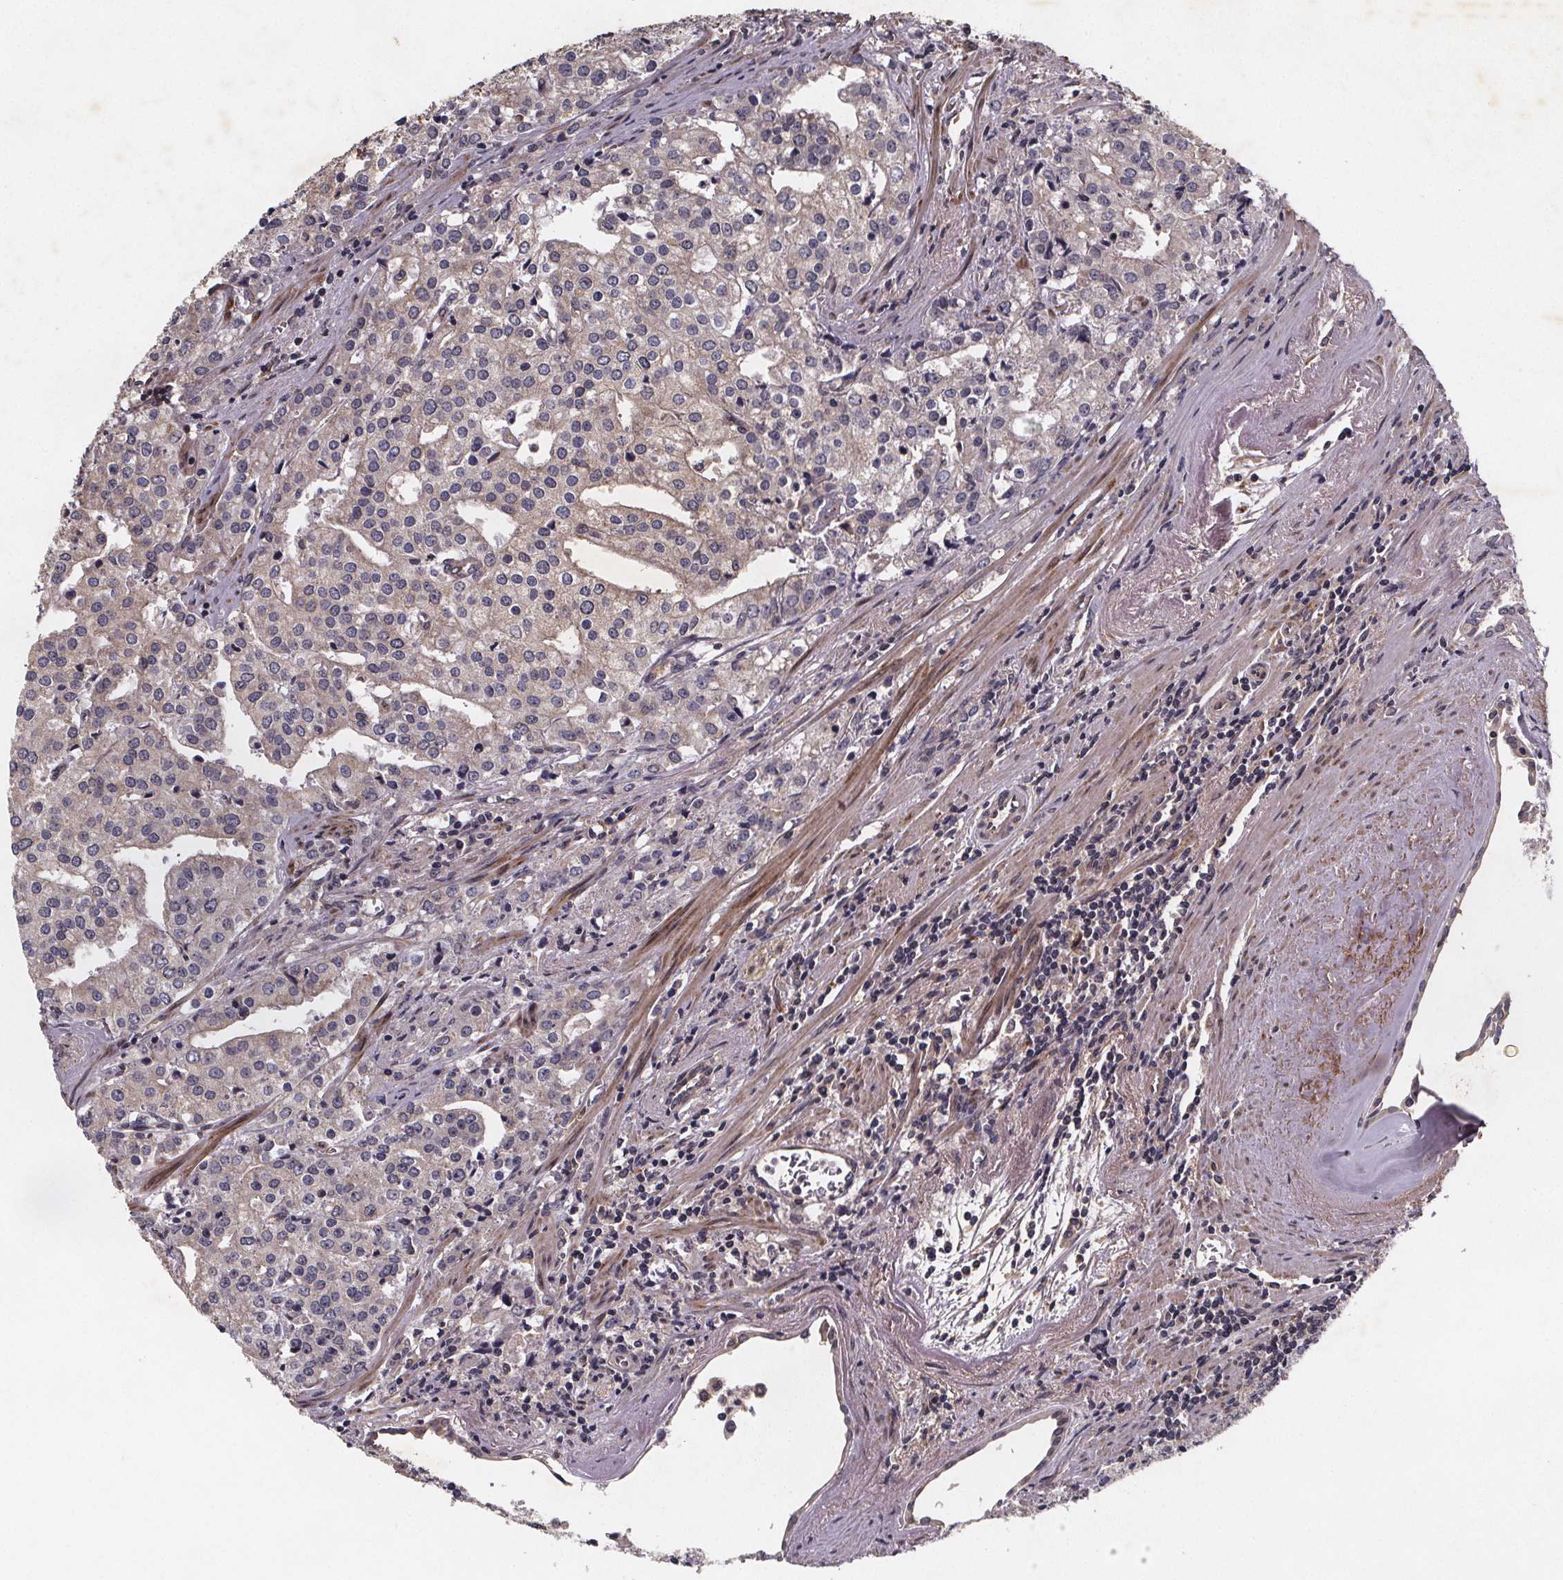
{"staining": {"intensity": "weak", "quantity": "<25%", "location": "cytoplasmic/membranous"}, "tissue": "prostate cancer", "cell_type": "Tumor cells", "image_type": "cancer", "snomed": [{"axis": "morphology", "description": "Adenocarcinoma, High grade"}, {"axis": "topography", "description": "Prostate"}], "caption": "Tumor cells are negative for brown protein staining in prostate cancer (high-grade adenocarcinoma). (DAB immunohistochemistry (IHC) visualized using brightfield microscopy, high magnification).", "gene": "PIERCE2", "patient": {"sex": "male", "age": 68}}